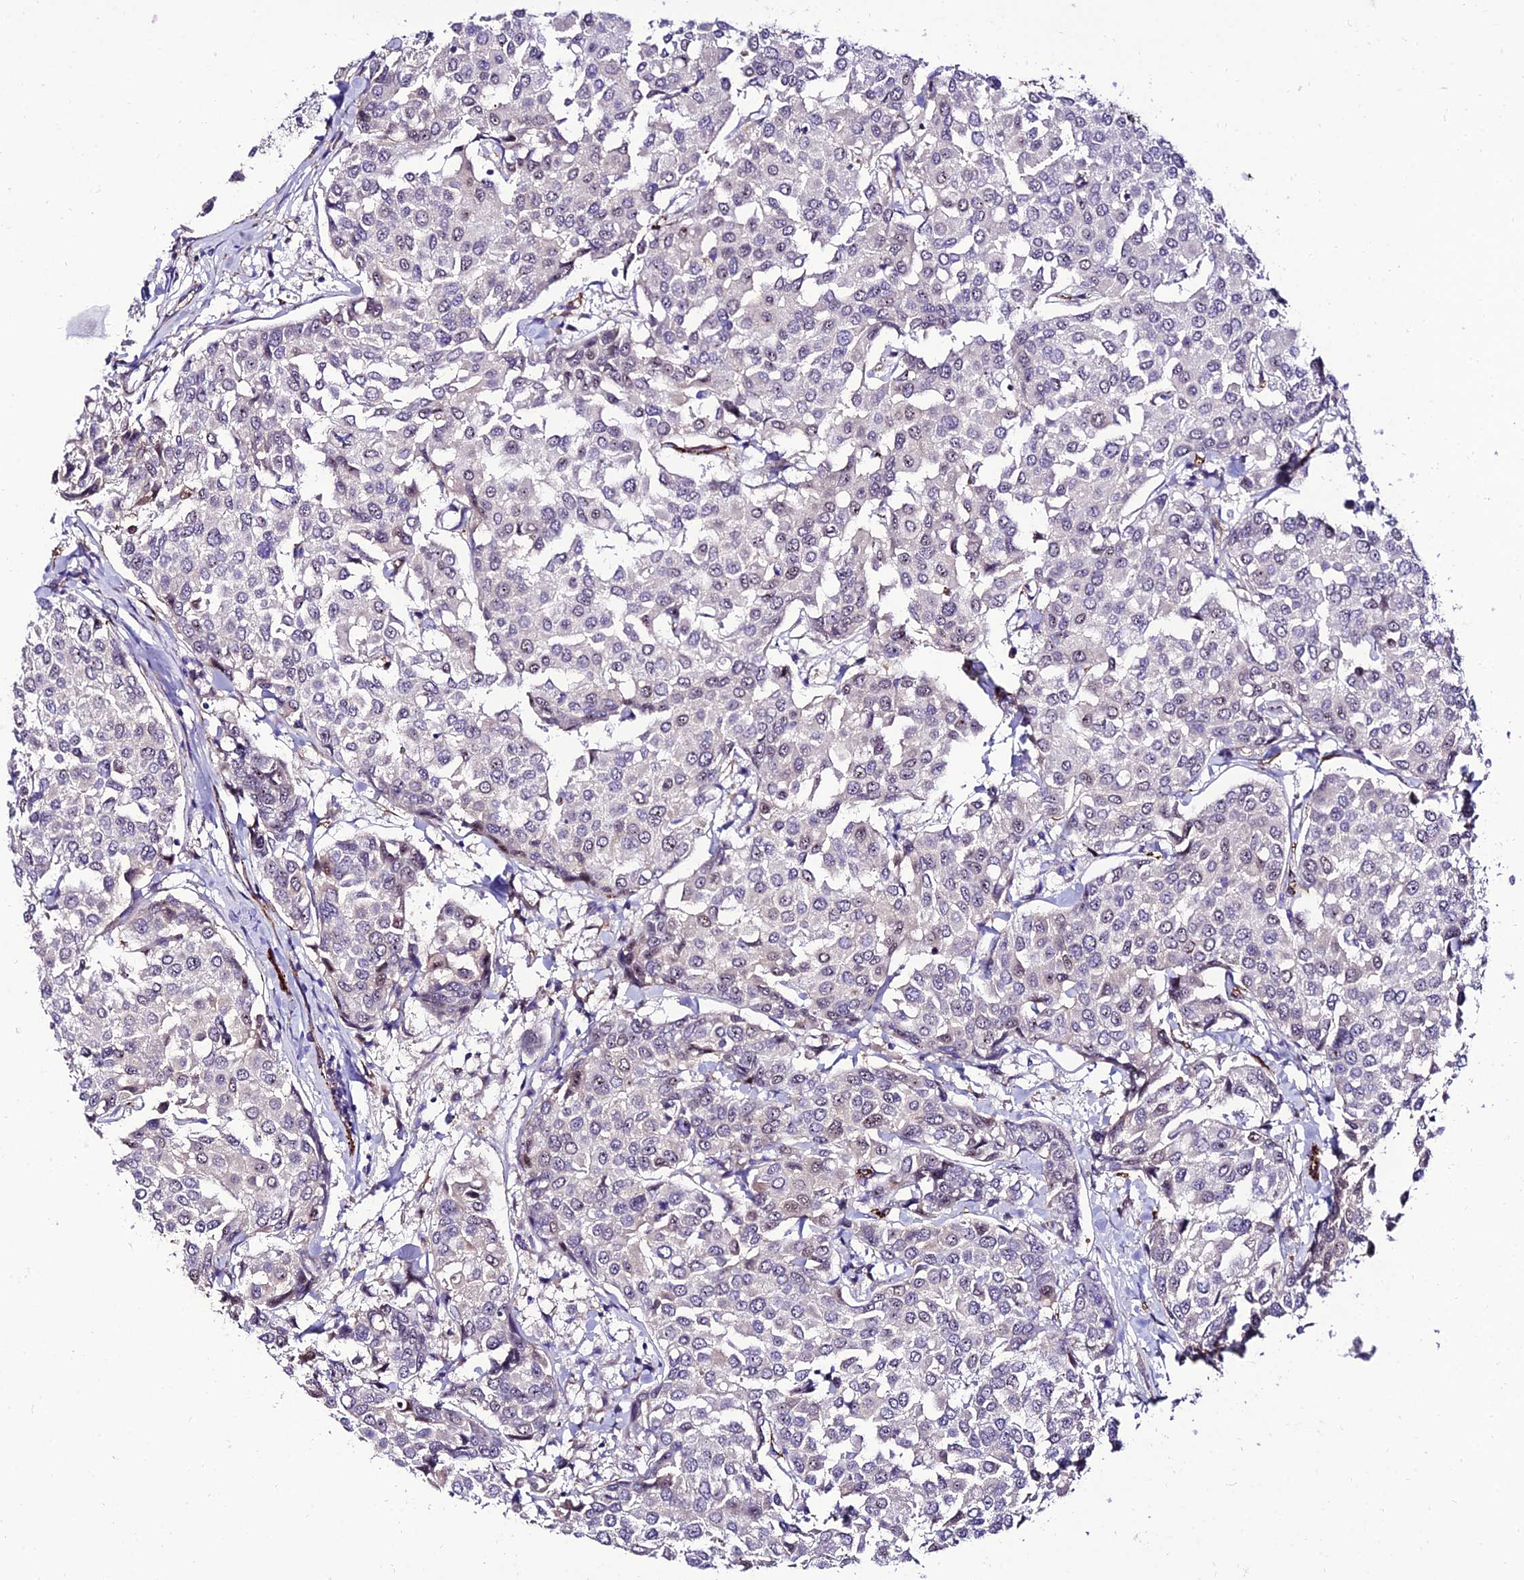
{"staining": {"intensity": "negative", "quantity": "none", "location": "none"}, "tissue": "breast cancer", "cell_type": "Tumor cells", "image_type": "cancer", "snomed": [{"axis": "morphology", "description": "Duct carcinoma"}, {"axis": "topography", "description": "Breast"}], "caption": "Immunohistochemical staining of breast infiltrating ductal carcinoma reveals no significant expression in tumor cells. The staining was performed using DAB (3,3'-diaminobenzidine) to visualize the protein expression in brown, while the nuclei were stained in blue with hematoxylin (Magnification: 20x).", "gene": "ALDH3B2", "patient": {"sex": "female", "age": 55}}